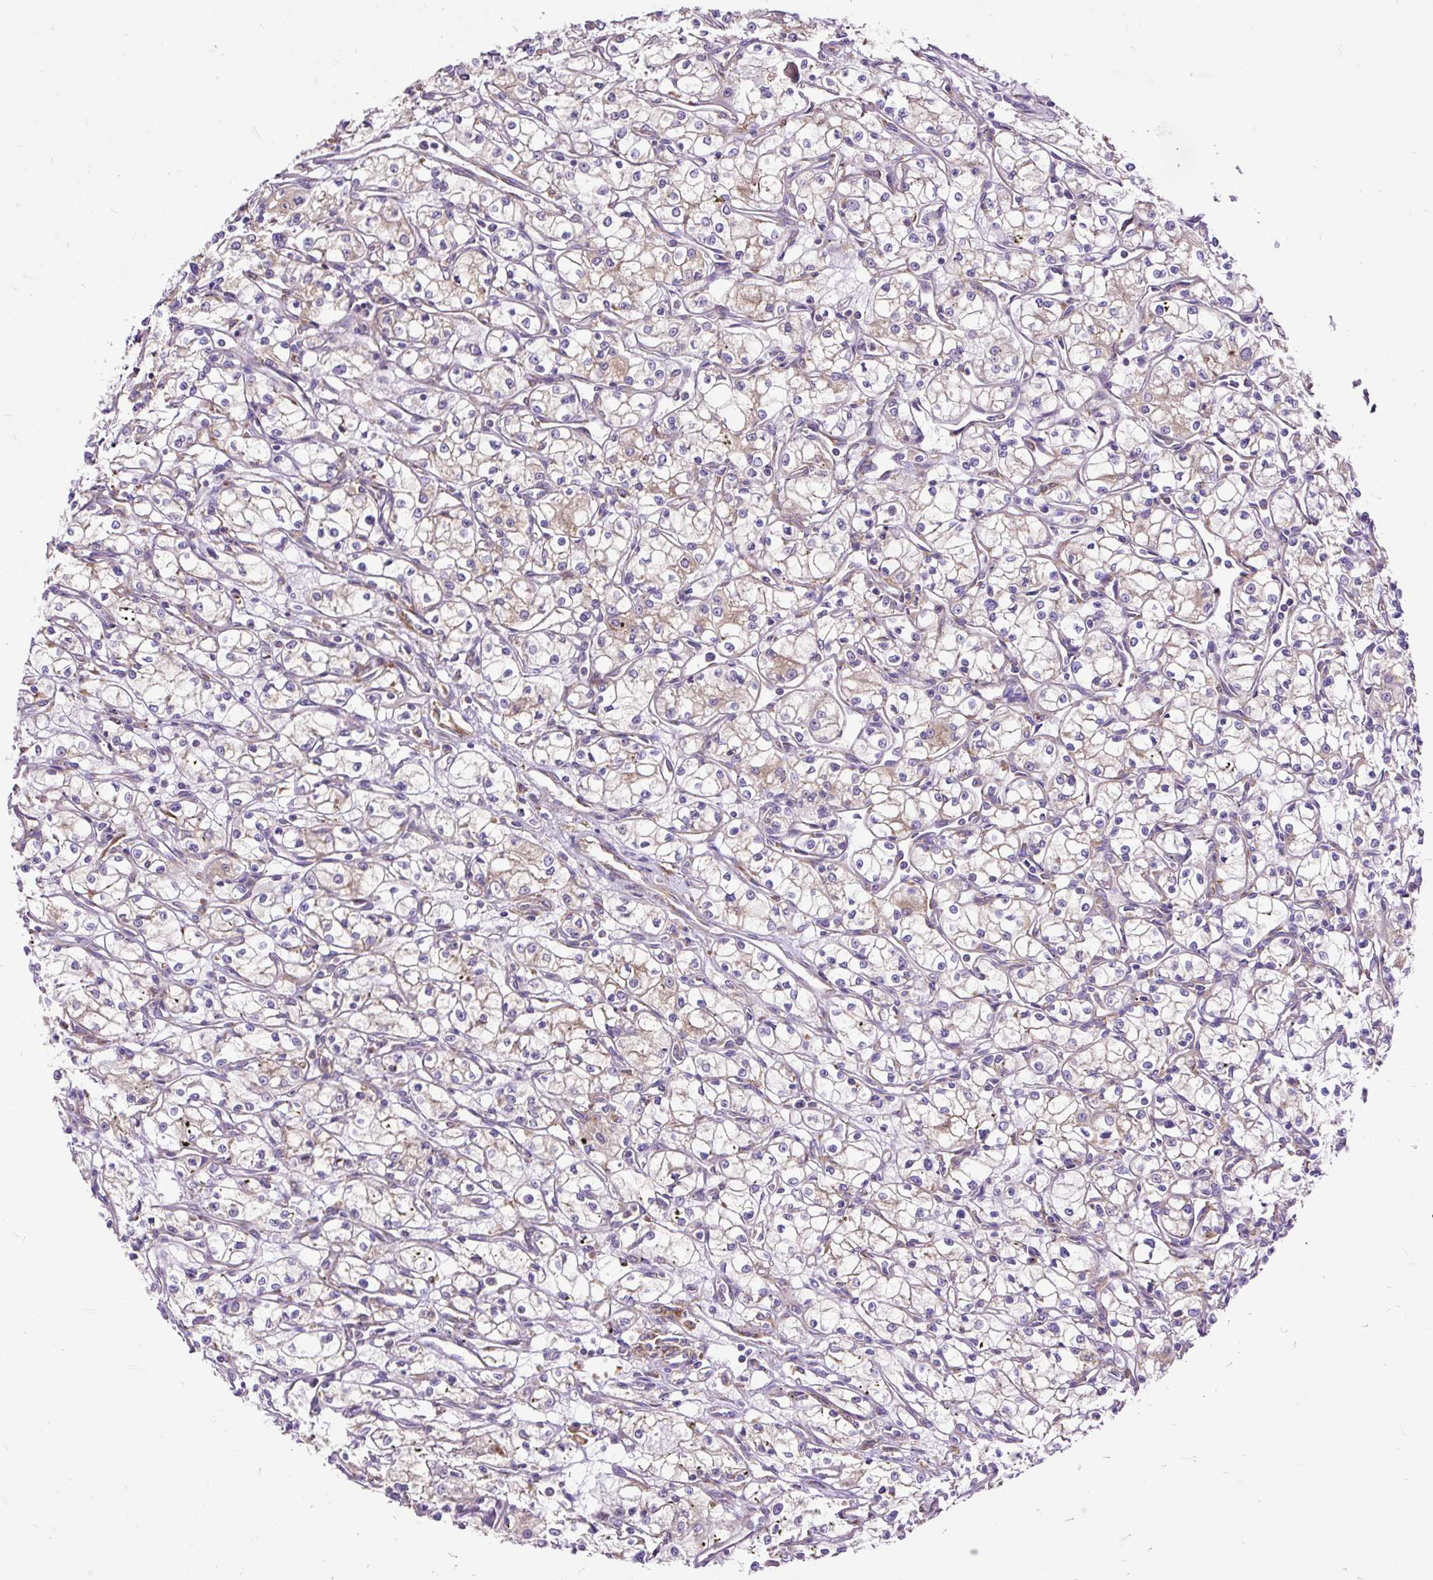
{"staining": {"intensity": "weak", "quantity": "25%-75%", "location": "cytoplasmic/membranous"}, "tissue": "renal cancer", "cell_type": "Tumor cells", "image_type": "cancer", "snomed": [{"axis": "morphology", "description": "Adenocarcinoma, NOS"}, {"axis": "topography", "description": "Kidney"}], "caption": "Protein analysis of adenocarcinoma (renal) tissue demonstrates weak cytoplasmic/membranous expression in approximately 25%-75% of tumor cells.", "gene": "RPS5", "patient": {"sex": "male", "age": 59}}